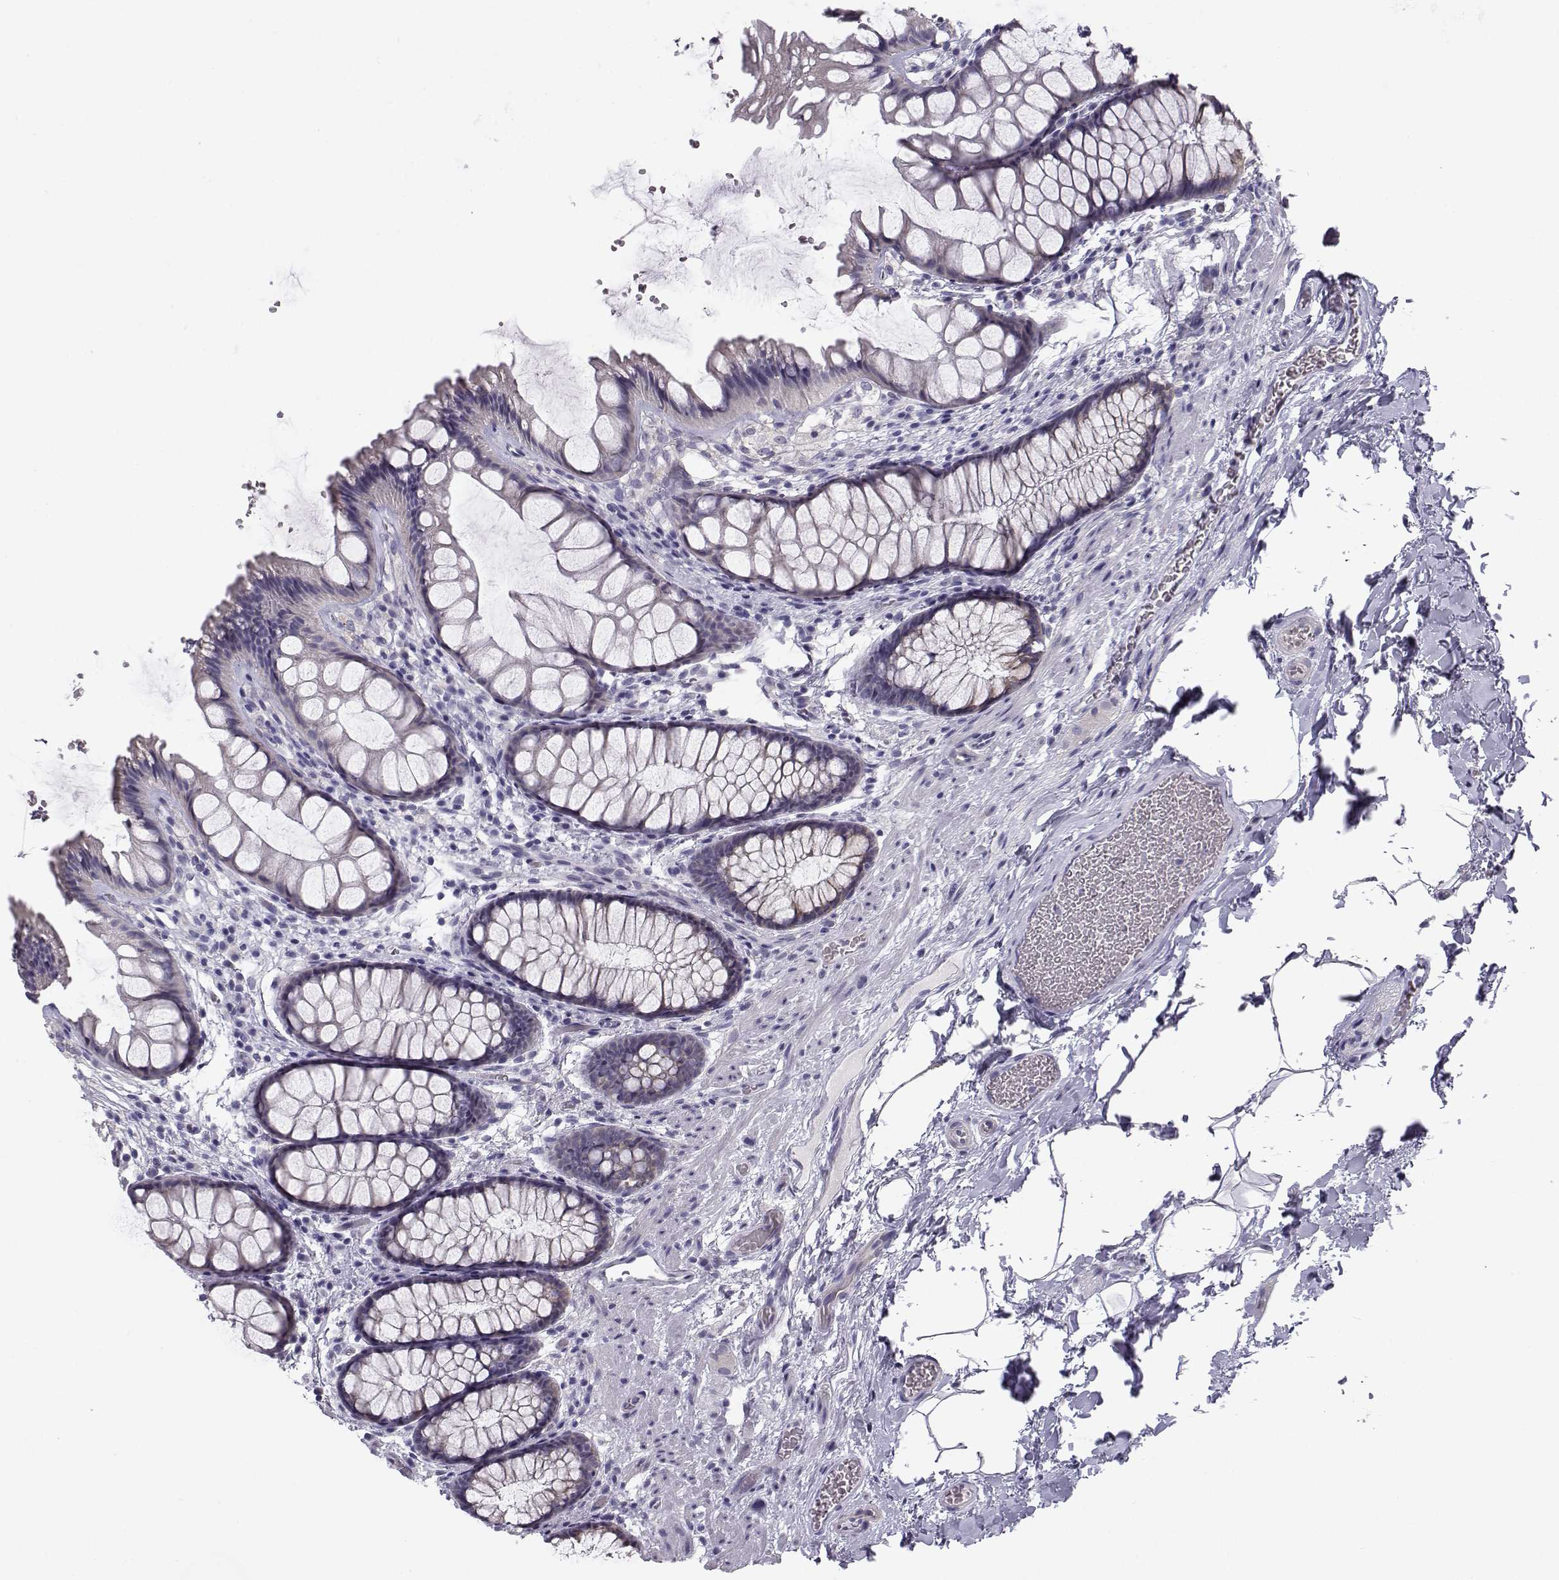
{"staining": {"intensity": "negative", "quantity": "none", "location": "none"}, "tissue": "rectum", "cell_type": "Glandular cells", "image_type": "normal", "snomed": [{"axis": "morphology", "description": "Normal tissue, NOS"}, {"axis": "topography", "description": "Rectum"}], "caption": "Rectum was stained to show a protein in brown. There is no significant positivity in glandular cells. (Brightfield microscopy of DAB (3,3'-diaminobenzidine) IHC at high magnification).", "gene": "KCNMB4", "patient": {"sex": "female", "age": 62}}